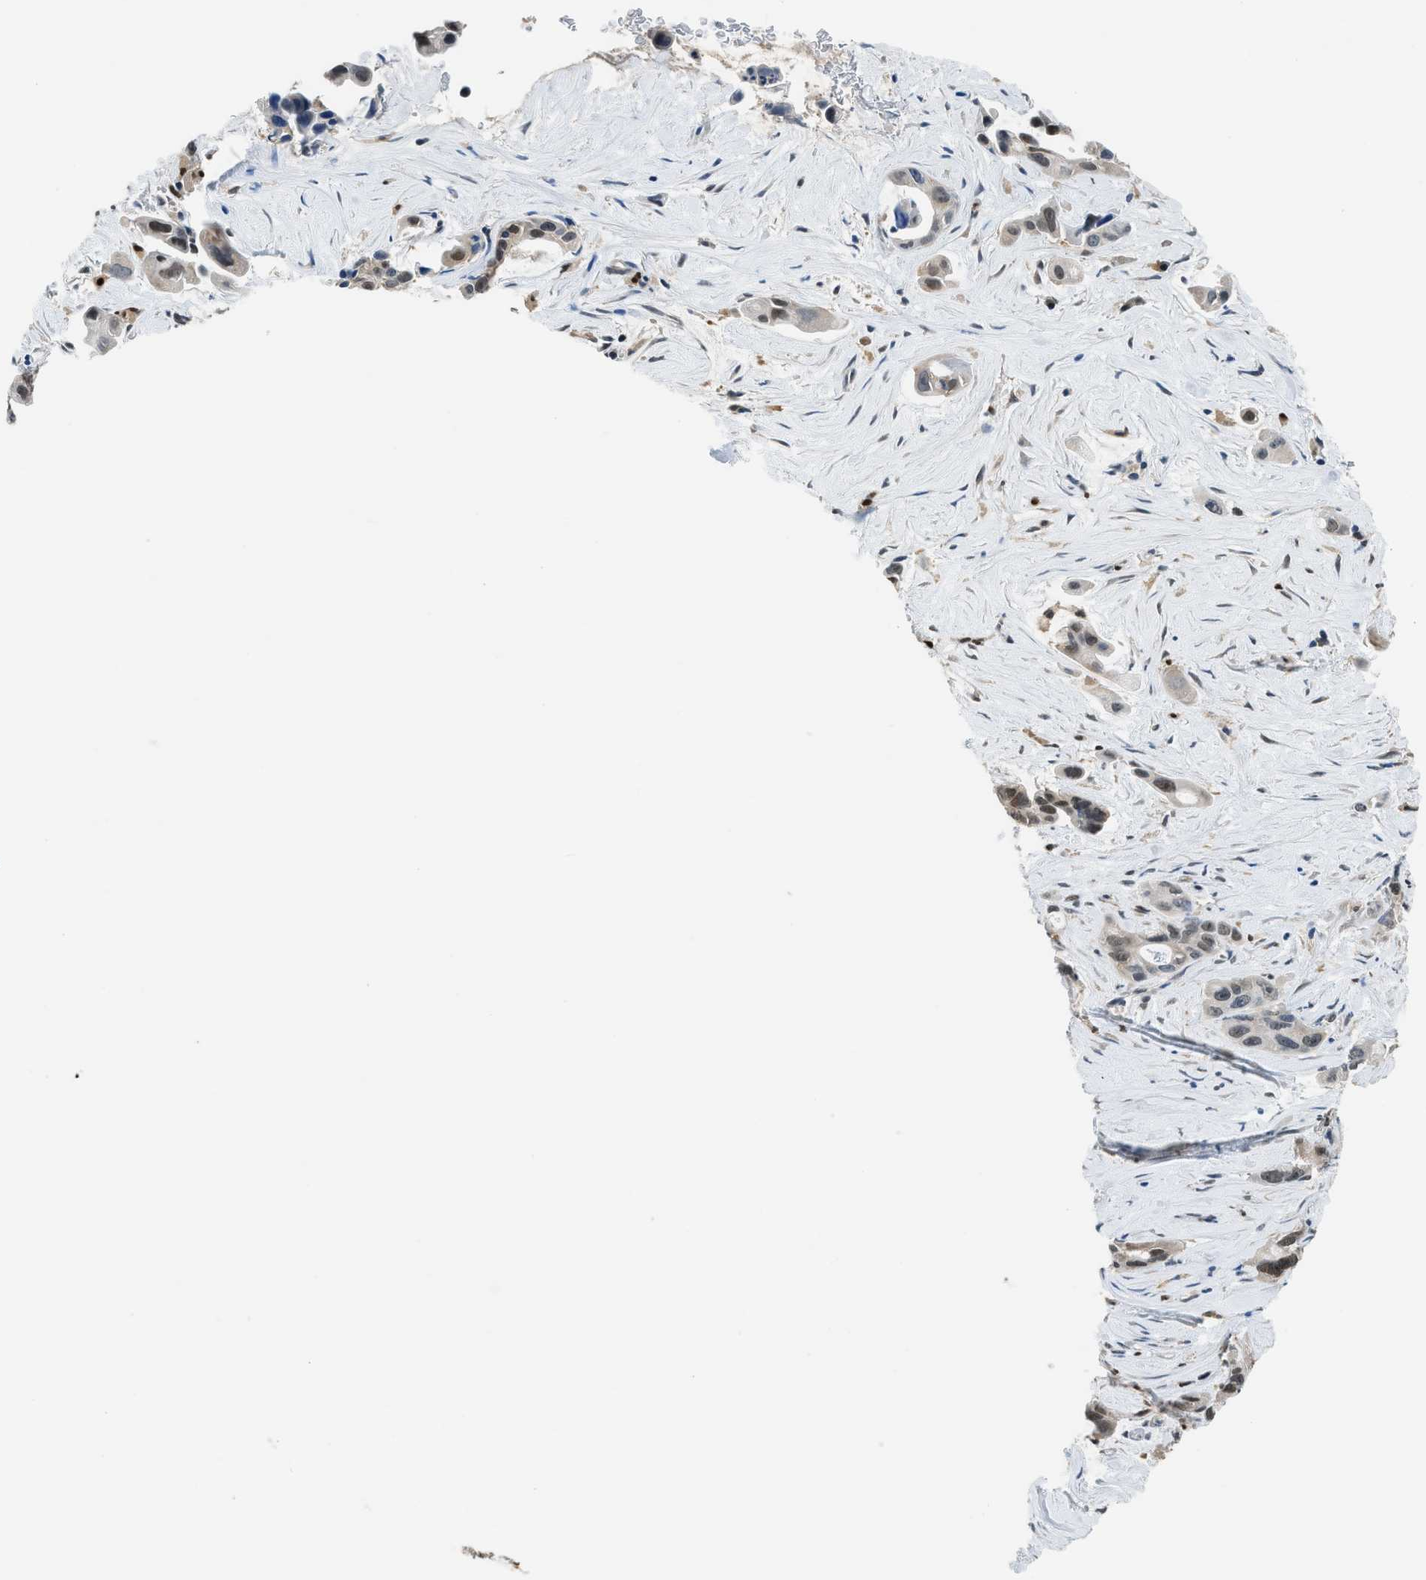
{"staining": {"intensity": "moderate", "quantity": "25%-75%", "location": "nuclear"}, "tissue": "pancreatic cancer", "cell_type": "Tumor cells", "image_type": "cancer", "snomed": [{"axis": "morphology", "description": "Adenocarcinoma, NOS"}, {"axis": "topography", "description": "Pancreas"}], "caption": "Immunohistochemical staining of human adenocarcinoma (pancreatic) displays medium levels of moderate nuclear positivity in about 25%-75% of tumor cells.", "gene": "ALX1", "patient": {"sex": "male", "age": 55}}